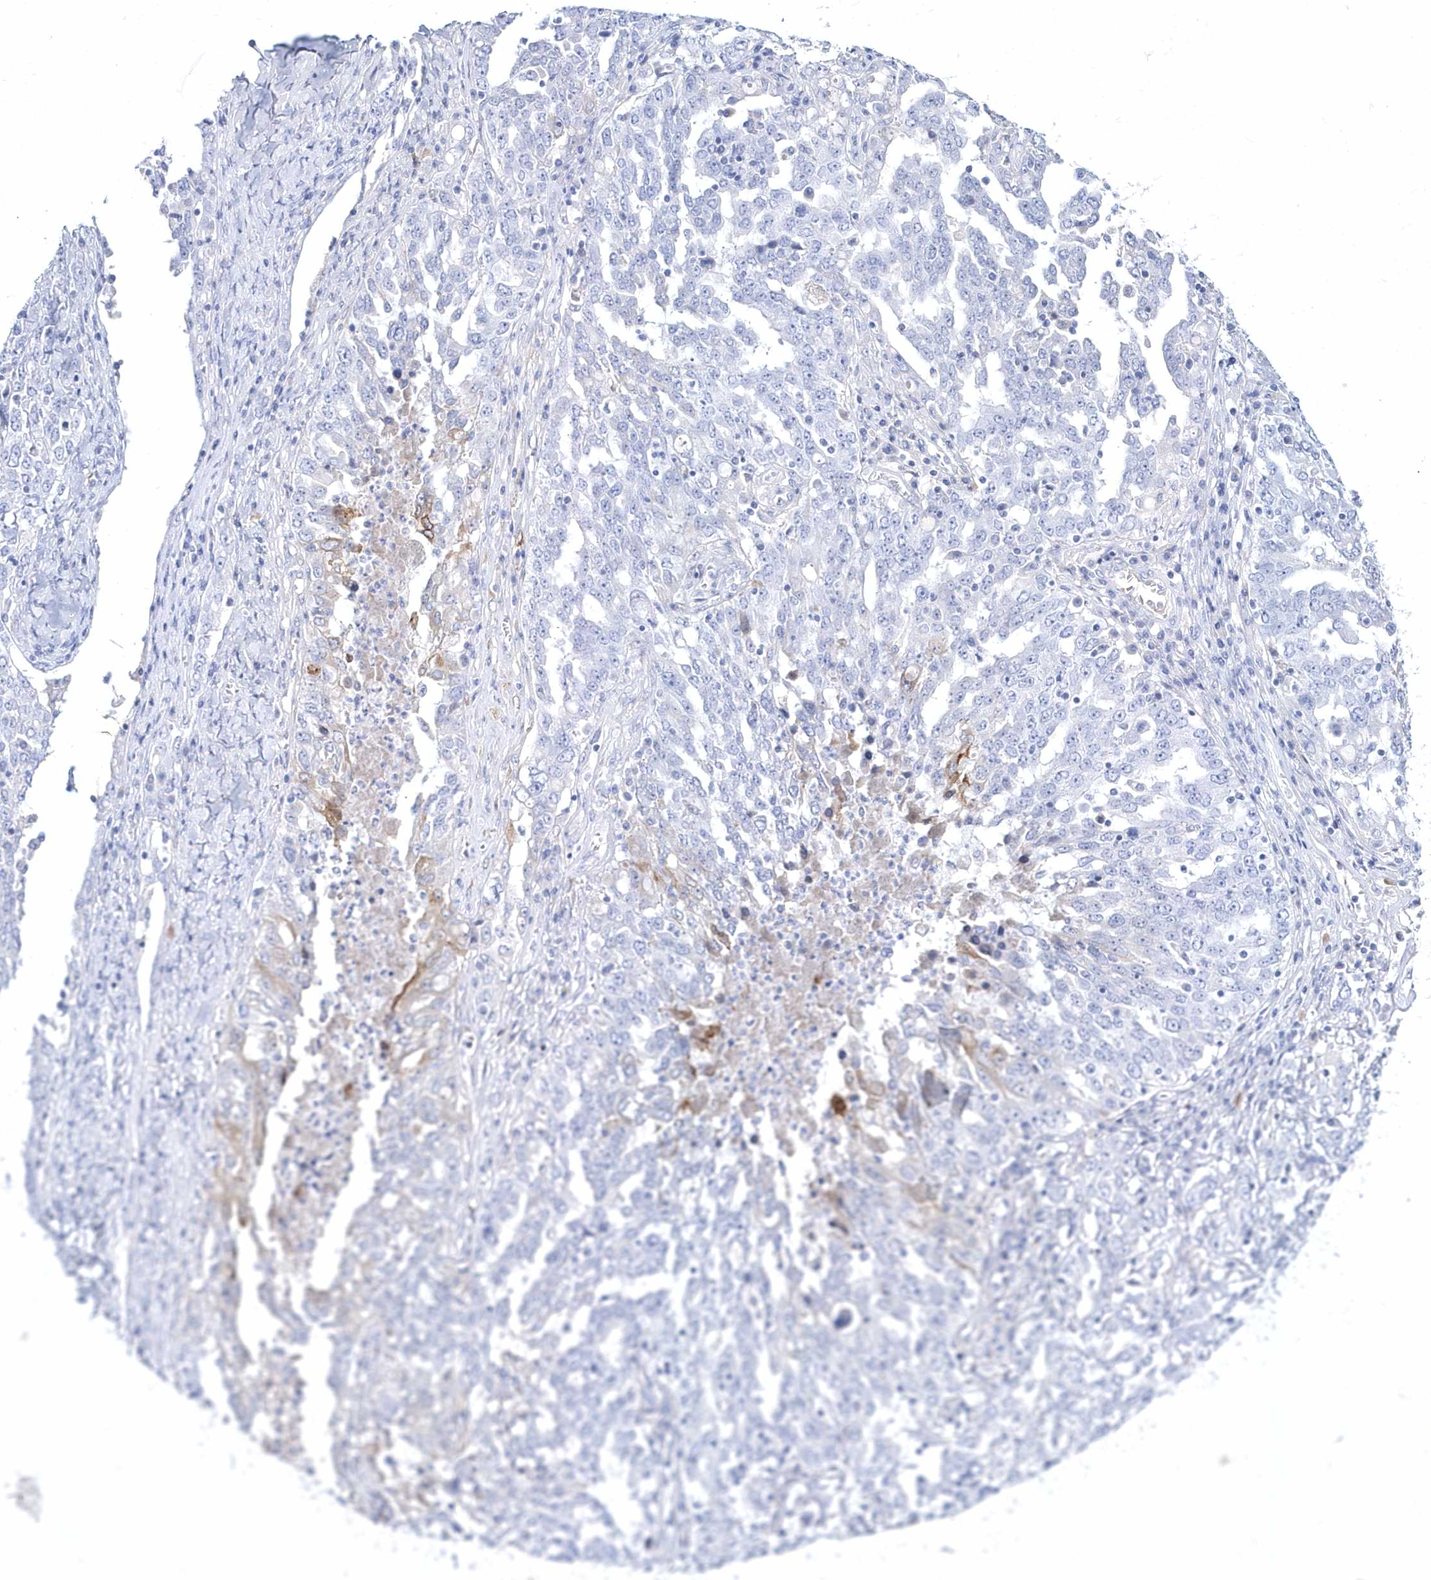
{"staining": {"intensity": "negative", "quantity": "none", "location": "none"}, "tissue": "ovarian cancer", "cell_type": "Tumor cells", "image_type": "cancer", "snomed": [{"axis": "morphology", "description": "Carcinoma, endometroid"}, {"axis": "topography", "description": "Ovary"}], "caption": "IHC image of neoplastic tissue: human ovarian cancer stained with DAB reveals no significant protein expression in tumor cells.", "gene": "SPINK7", "patient": {"sex": "female", "age": 62}}